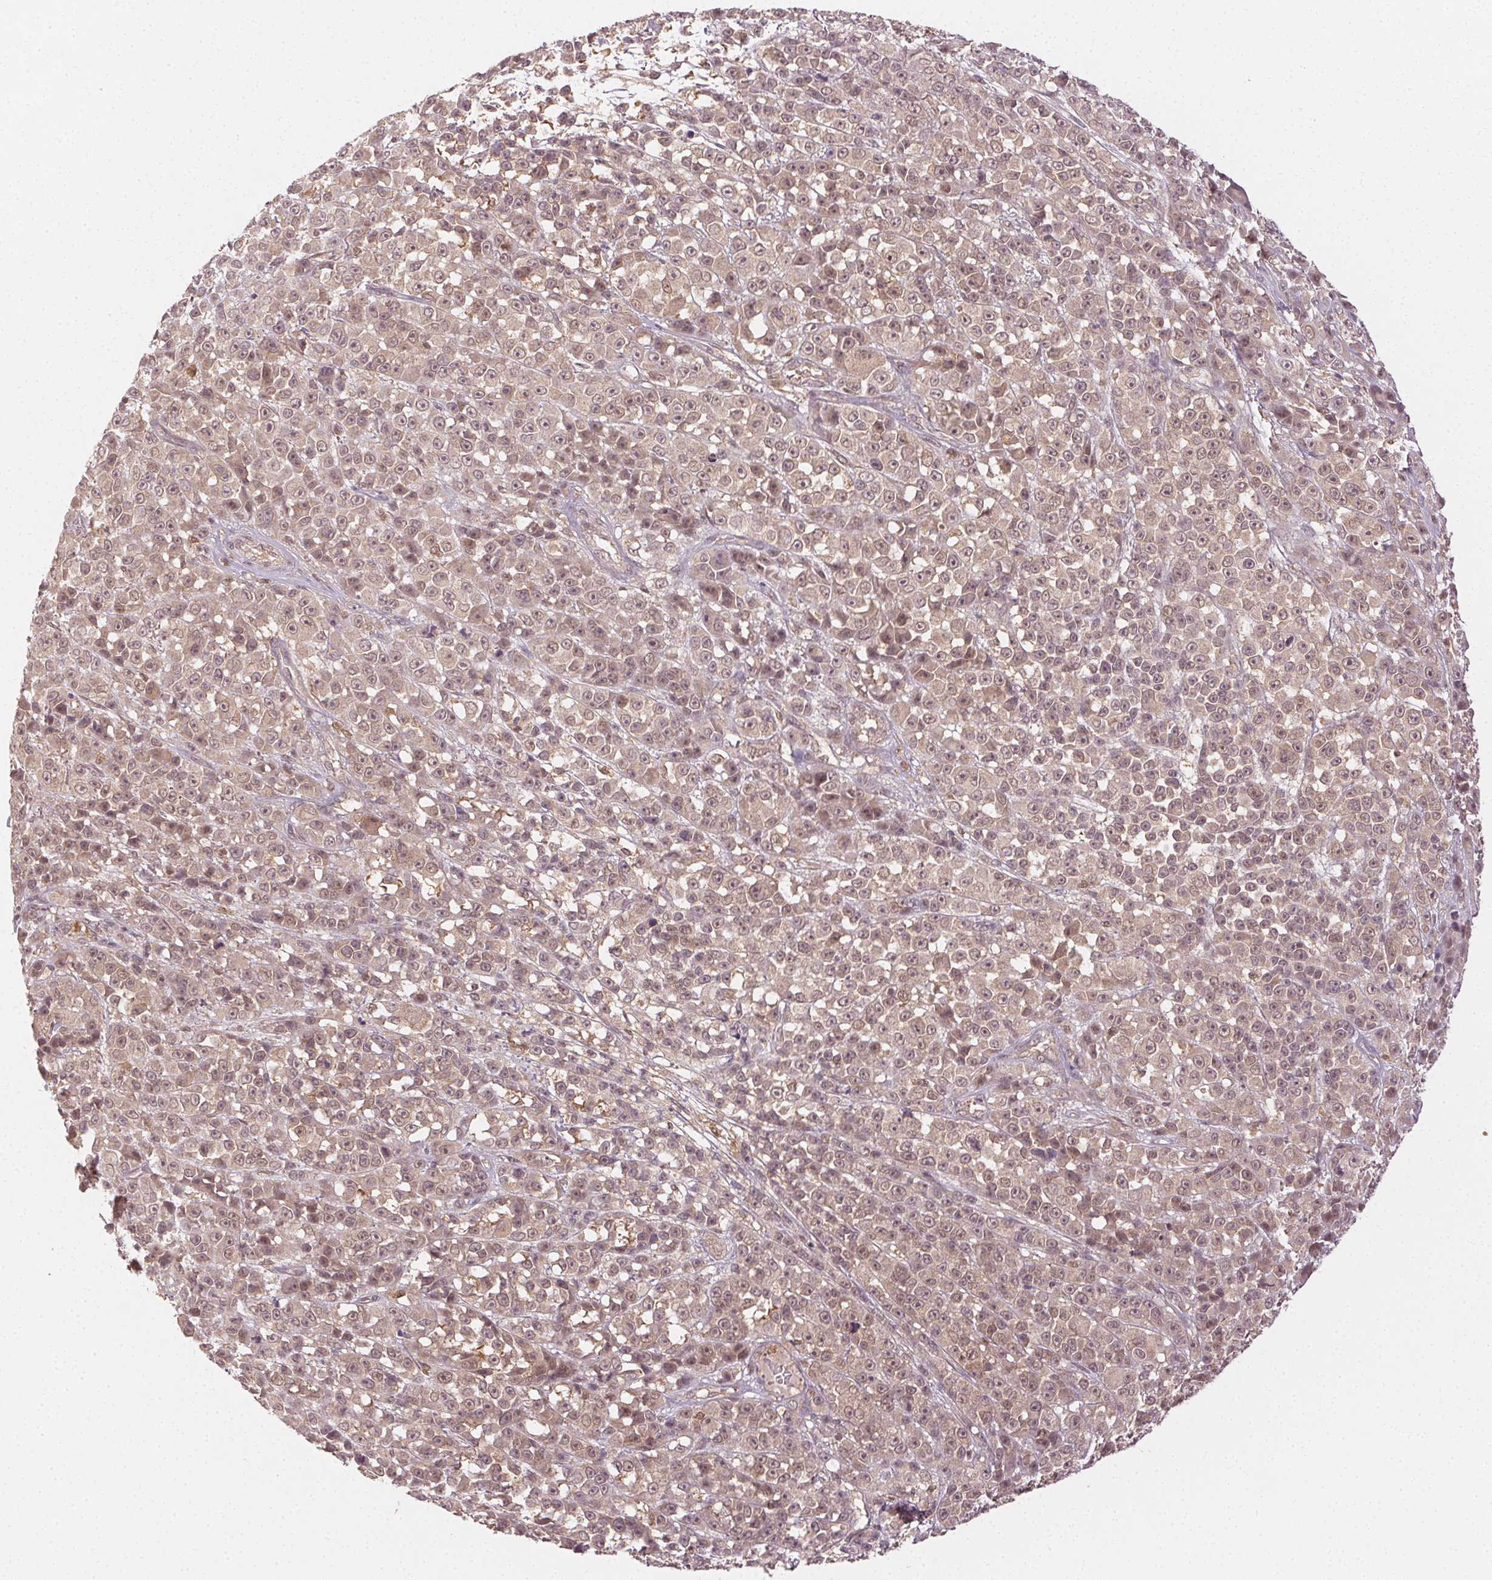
{"staining": {"intensity": "weak", "quantity": ">75%", "location": "nuclear"}, "tissue": "melanoma", "cell_type": "Tumor cells", "image_type": "cancer", "snomed": [{"axis": "morphology", "description": "Malignant melanoma, NOS"}, {"axis": "topography", "description": "Skin"}, {"axis": "topography", "description": "Skin of back"}], "caption": "About >75% of tumor cells in malignant melanoma show weak nuclear protein expression as visualized by brown immunohistochemical staining.", "gene": "MAPK14", "patient": {"sex": "male", "age": 91}}